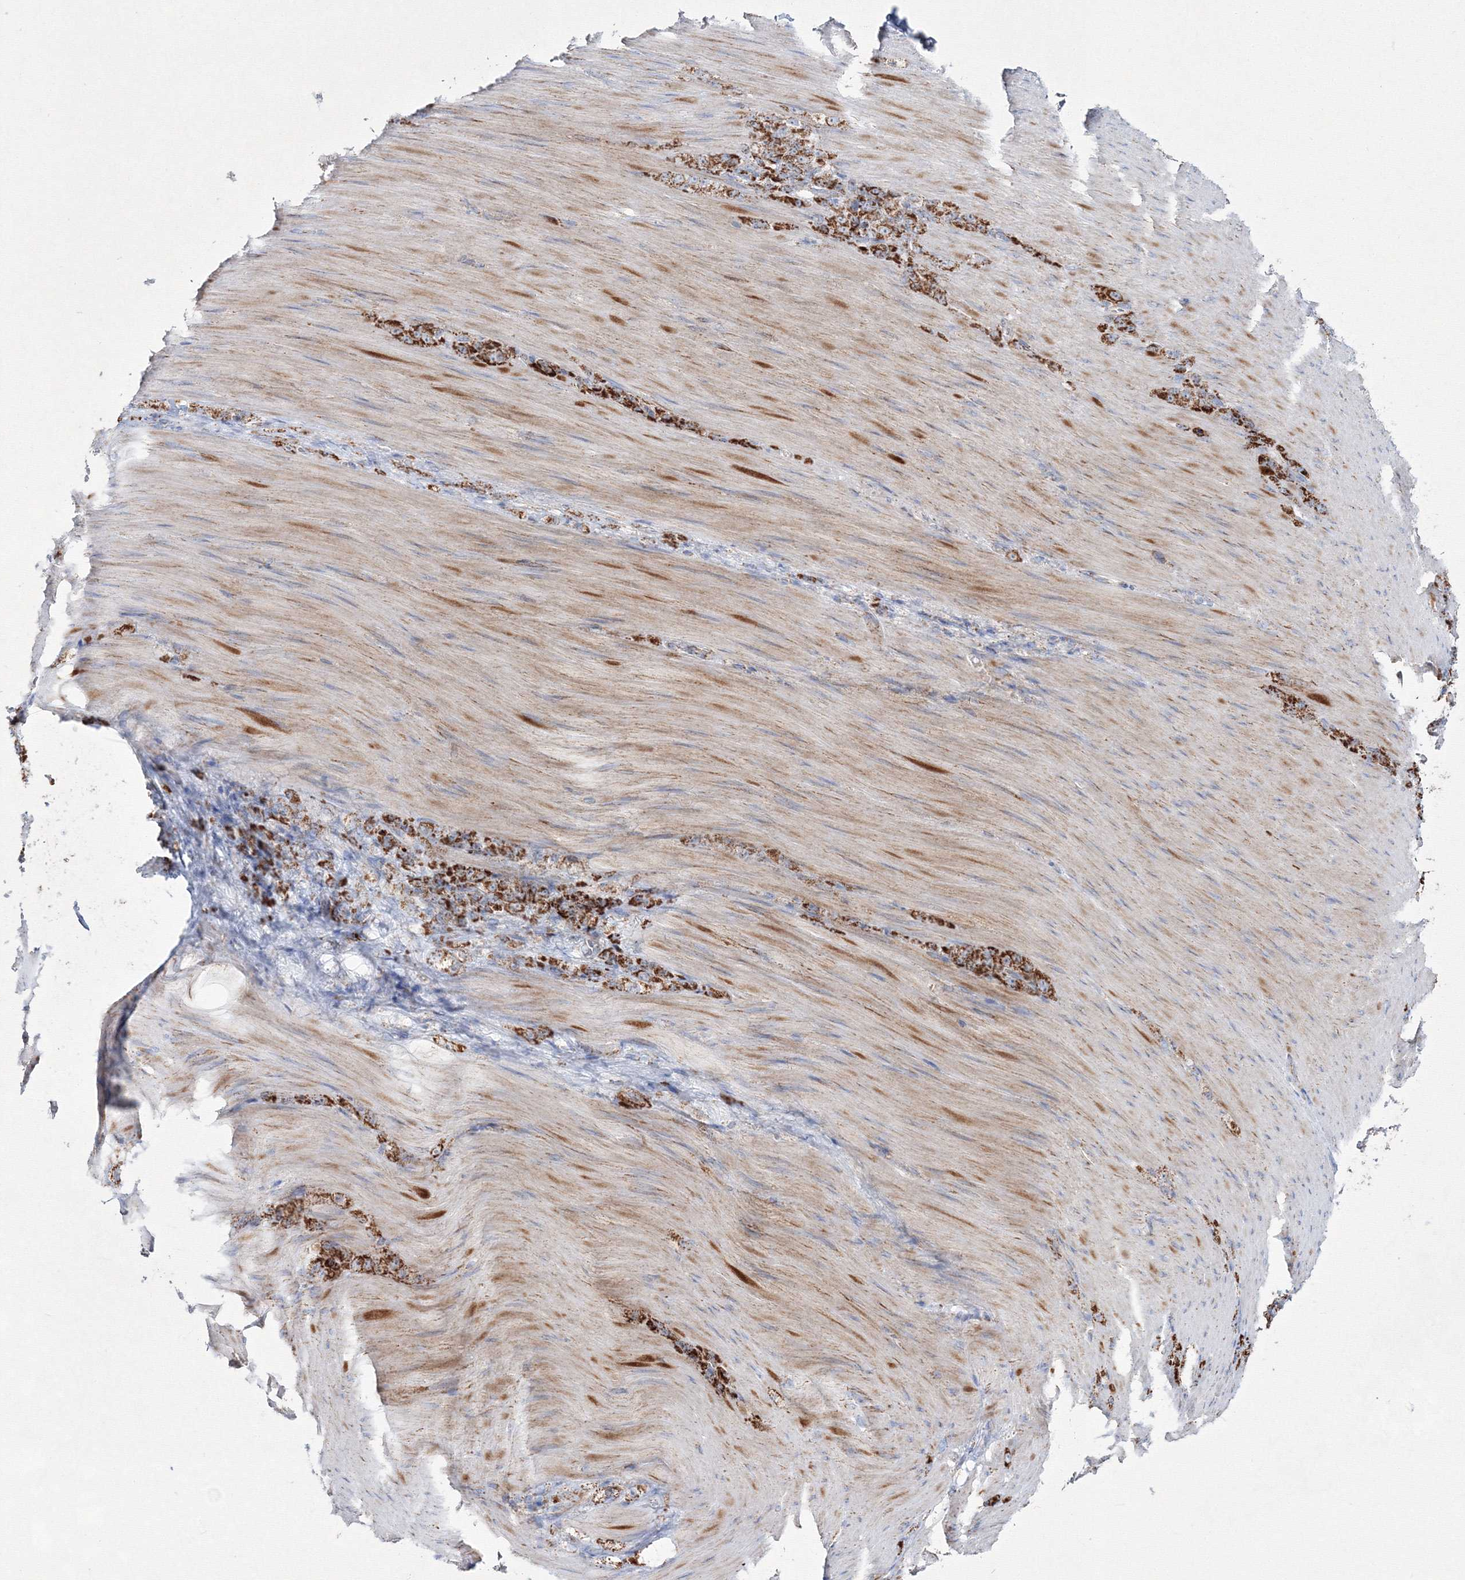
{"staining": {"intensity": "strong", "quantity": ">75%", "location": "cytoplasmic/membranous"}, "tissue": "stomach cancer", "cell_type": "Tumor cells", "image_type": "cancer", "snomed": [{"axis": "morphology", "description": "Normal tissue, NOS"}, {"axis": "morphology", "description": "Adenocarcinoma, NOS"}, {"axis": "topography", "description": "Stomach"}], "caption": "High-power microscopy captured an immunohistochemistry (IHC) image of stomach cancer, revealing strong cytoplasmic/membranous positivity in about >75% of tumor cells. (brown staining indicates protein expression, while blue staining denotes nuclei).", "gene": "IGSF9", "patient": {"sex": "male", "age": 82}}